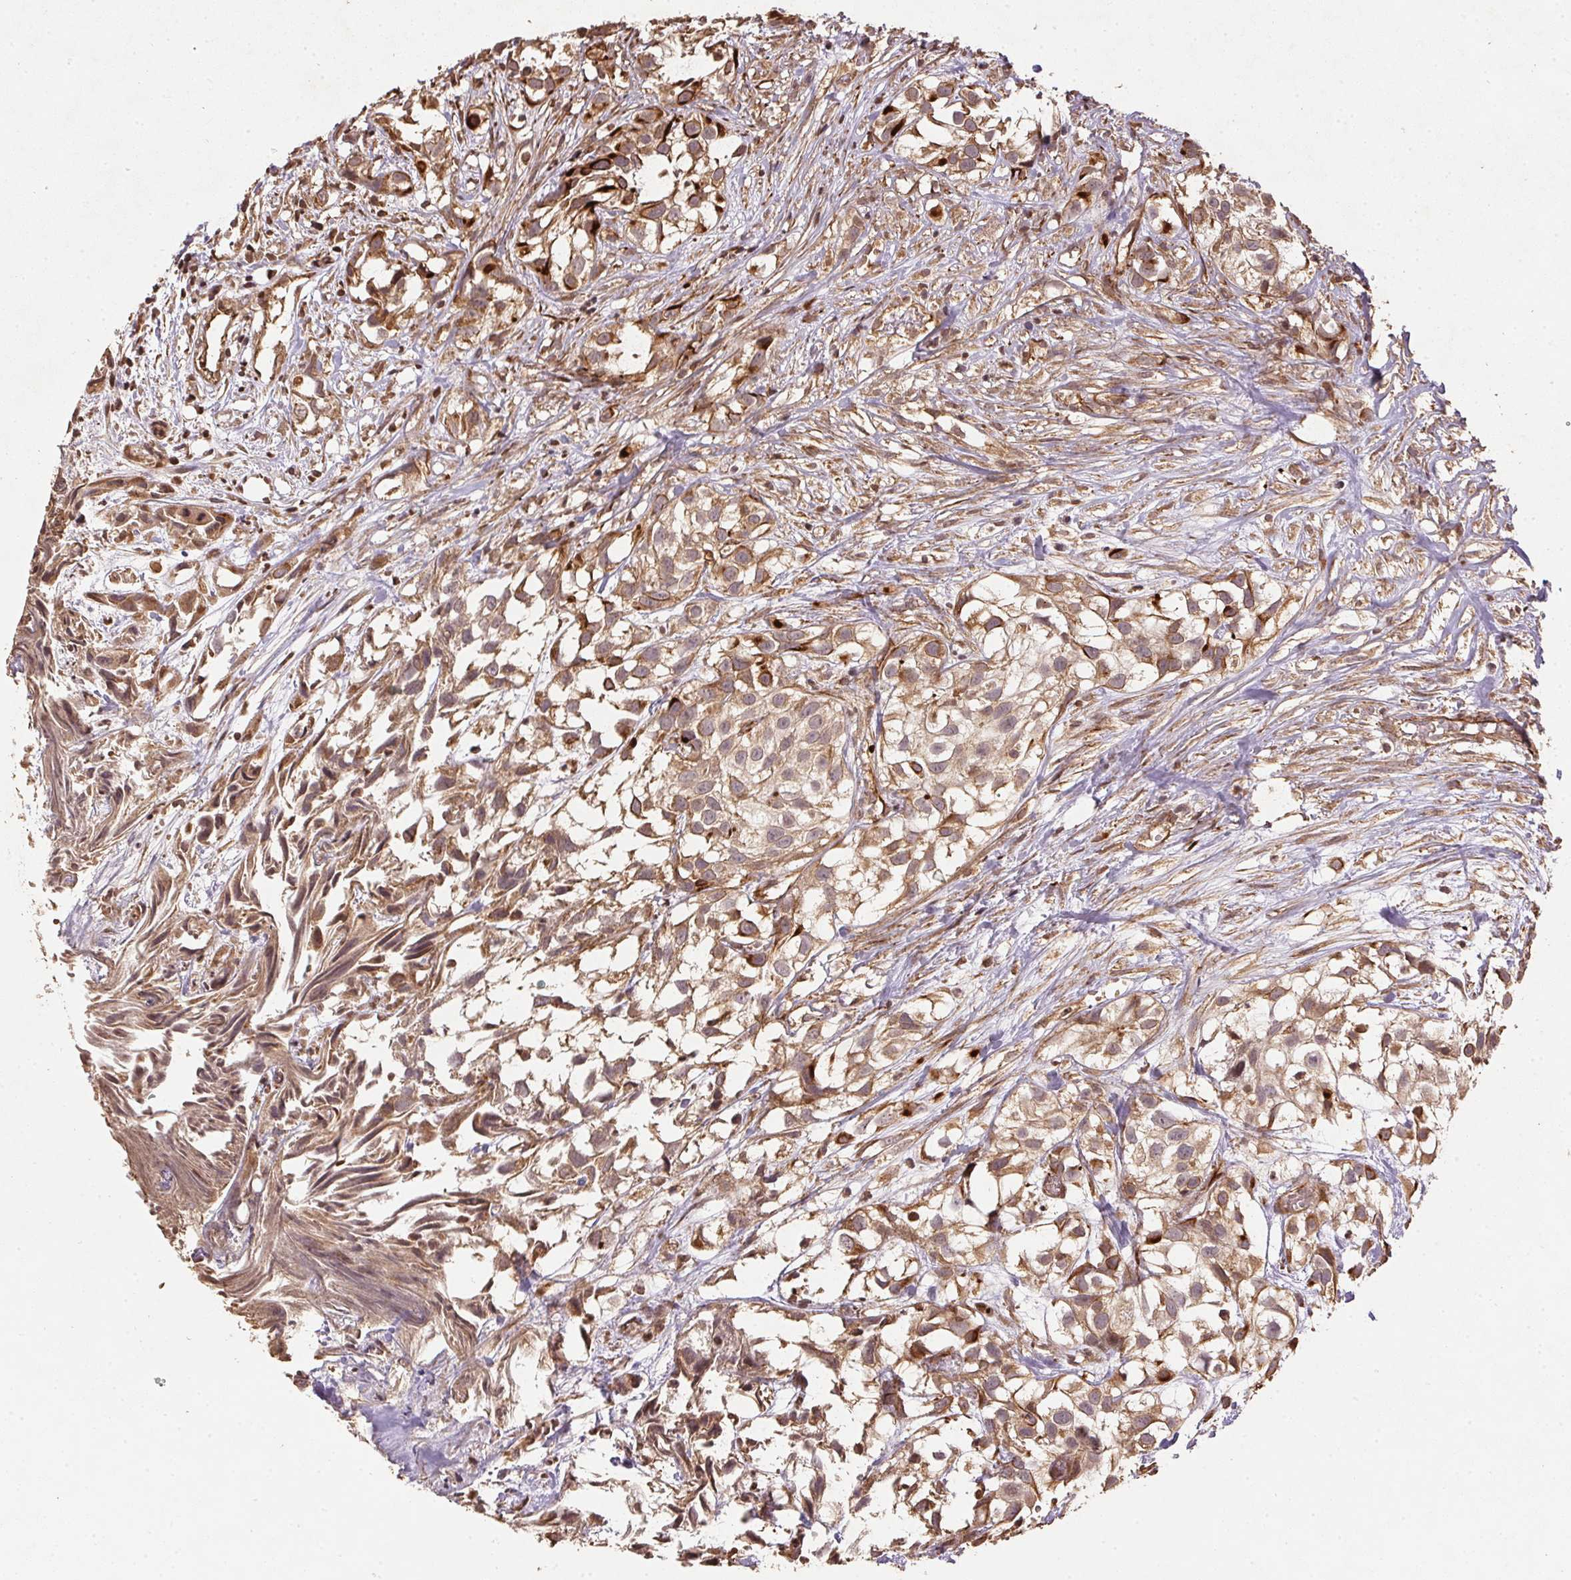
{"staining": {"intensity": "weak", "quantity": ">75%", "location": "cytoplasmic/membranous"}, "tissue": "urothelial cancer", "cell_type": "Tumor cells", "image_type": "cancer", "snomed": [{"axis": "morphology", "description": "Urothelial carcinoma, High grade"}, {"axis": "topography", "description": "Urinary bladder"}], "caption": "Immunohistochemical staining of urothelial cancer exhibits low levels of weak cytoplasmic/membranous protein staining in approximately >75% of tumor cells. (Brightfield microscopy of DAB IHC at high magnification).", "gene": "SPRED2", "patient": {"sex": "male", "age": 56}}